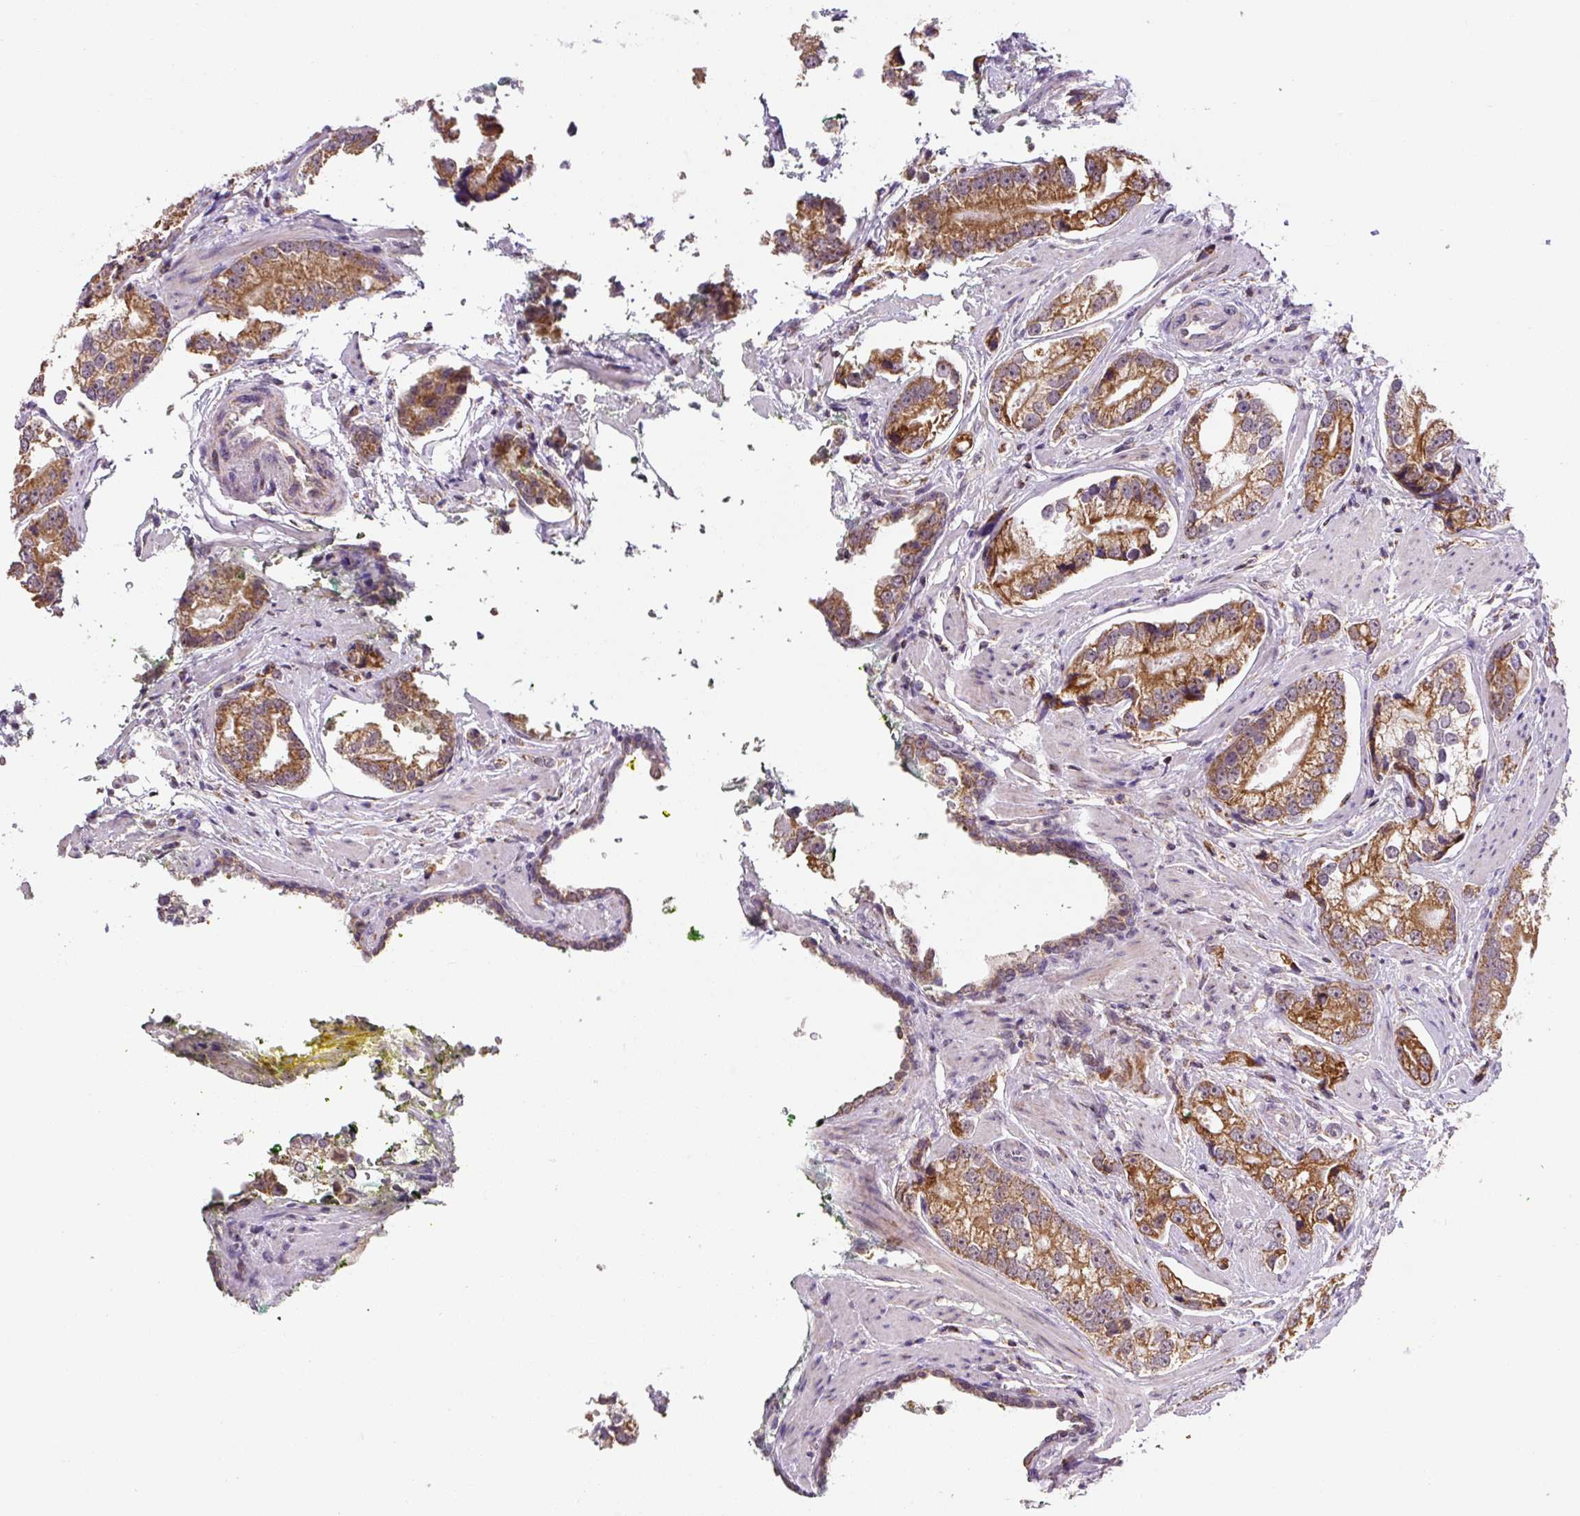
{"staining": {"intensity": "moderate", "quantity": ">75%", "location": "cytoplasmic/membranous"}, "tissue": "prostate cancer", "cell_type": "Tumor cells", "image_type": "cancer", "snomed": [{"axis": "morphology", "description": "Adenocarcinoma, High grade"}, {"axis": "topography", "description": "Prostate"}], "caption": "A micrograph of human prostate high-grade adenocarcinoma stained for a protein reveals moderate cytoplasmic/membranous brown staining in tumor cells.", "gene": "MFSD9", "patient": {"sex": "male", "age": 75}}